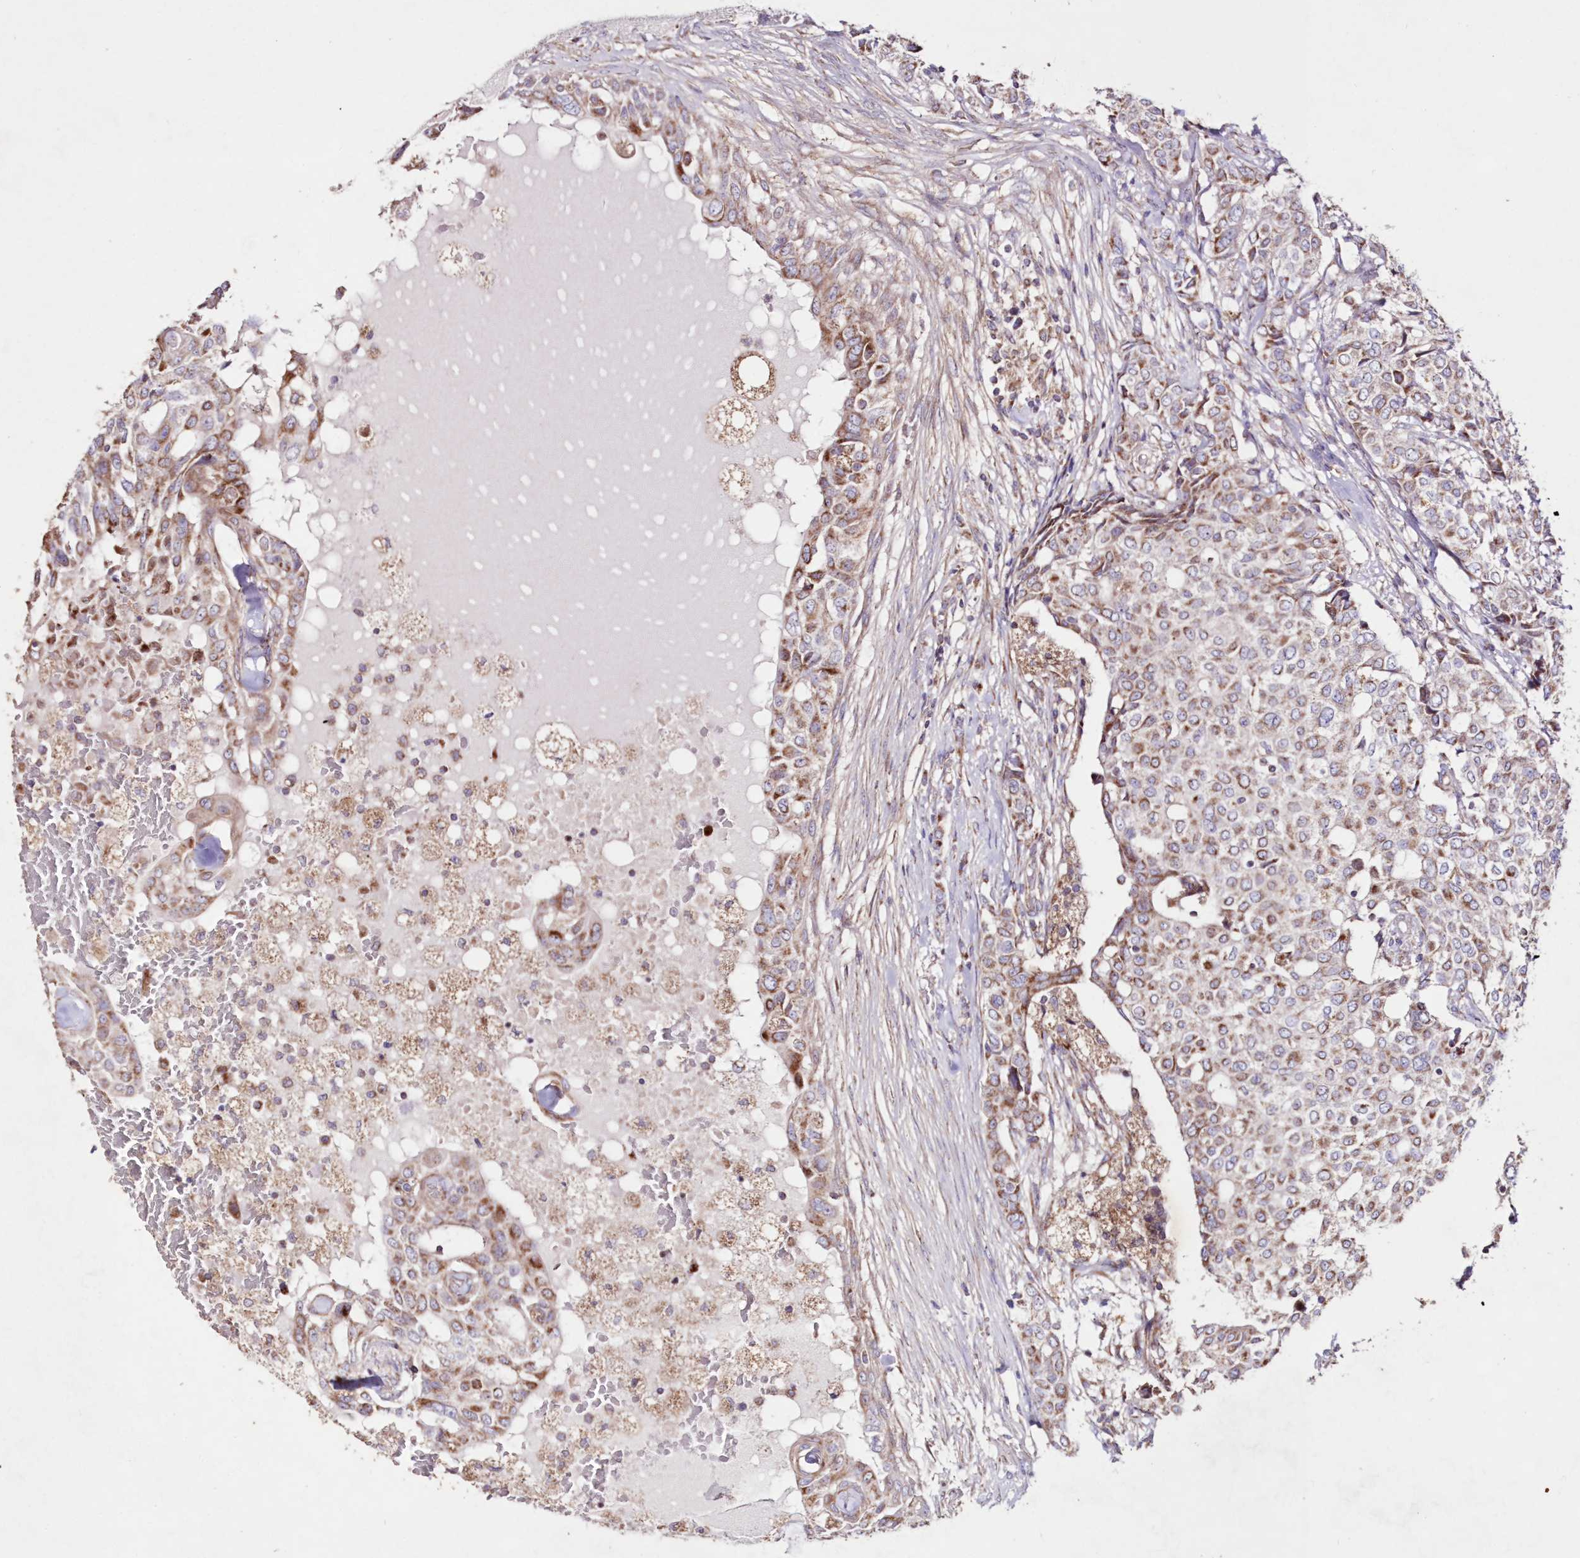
{"staining": {"intensity": "moderate", "quantity": ">75%", "location": "cytoplasmic/membranous"}, "tissue": "breast cancer", "cell_type": "Tumor cells", "image_type": "cancer", "snomed": [{"axis": "morphology", "description": "Lobular carcinoma"}, {"axis": "topography", "description": "Breast"}], "caption": "Immunohistochemical staining of breast cancer exhibits medium levels of moderate cytoplasmic/membranous expression in approximately >75% of tumor cells.", "gene": "HADHB", "patient": {"sex": "female", "age": 51}}